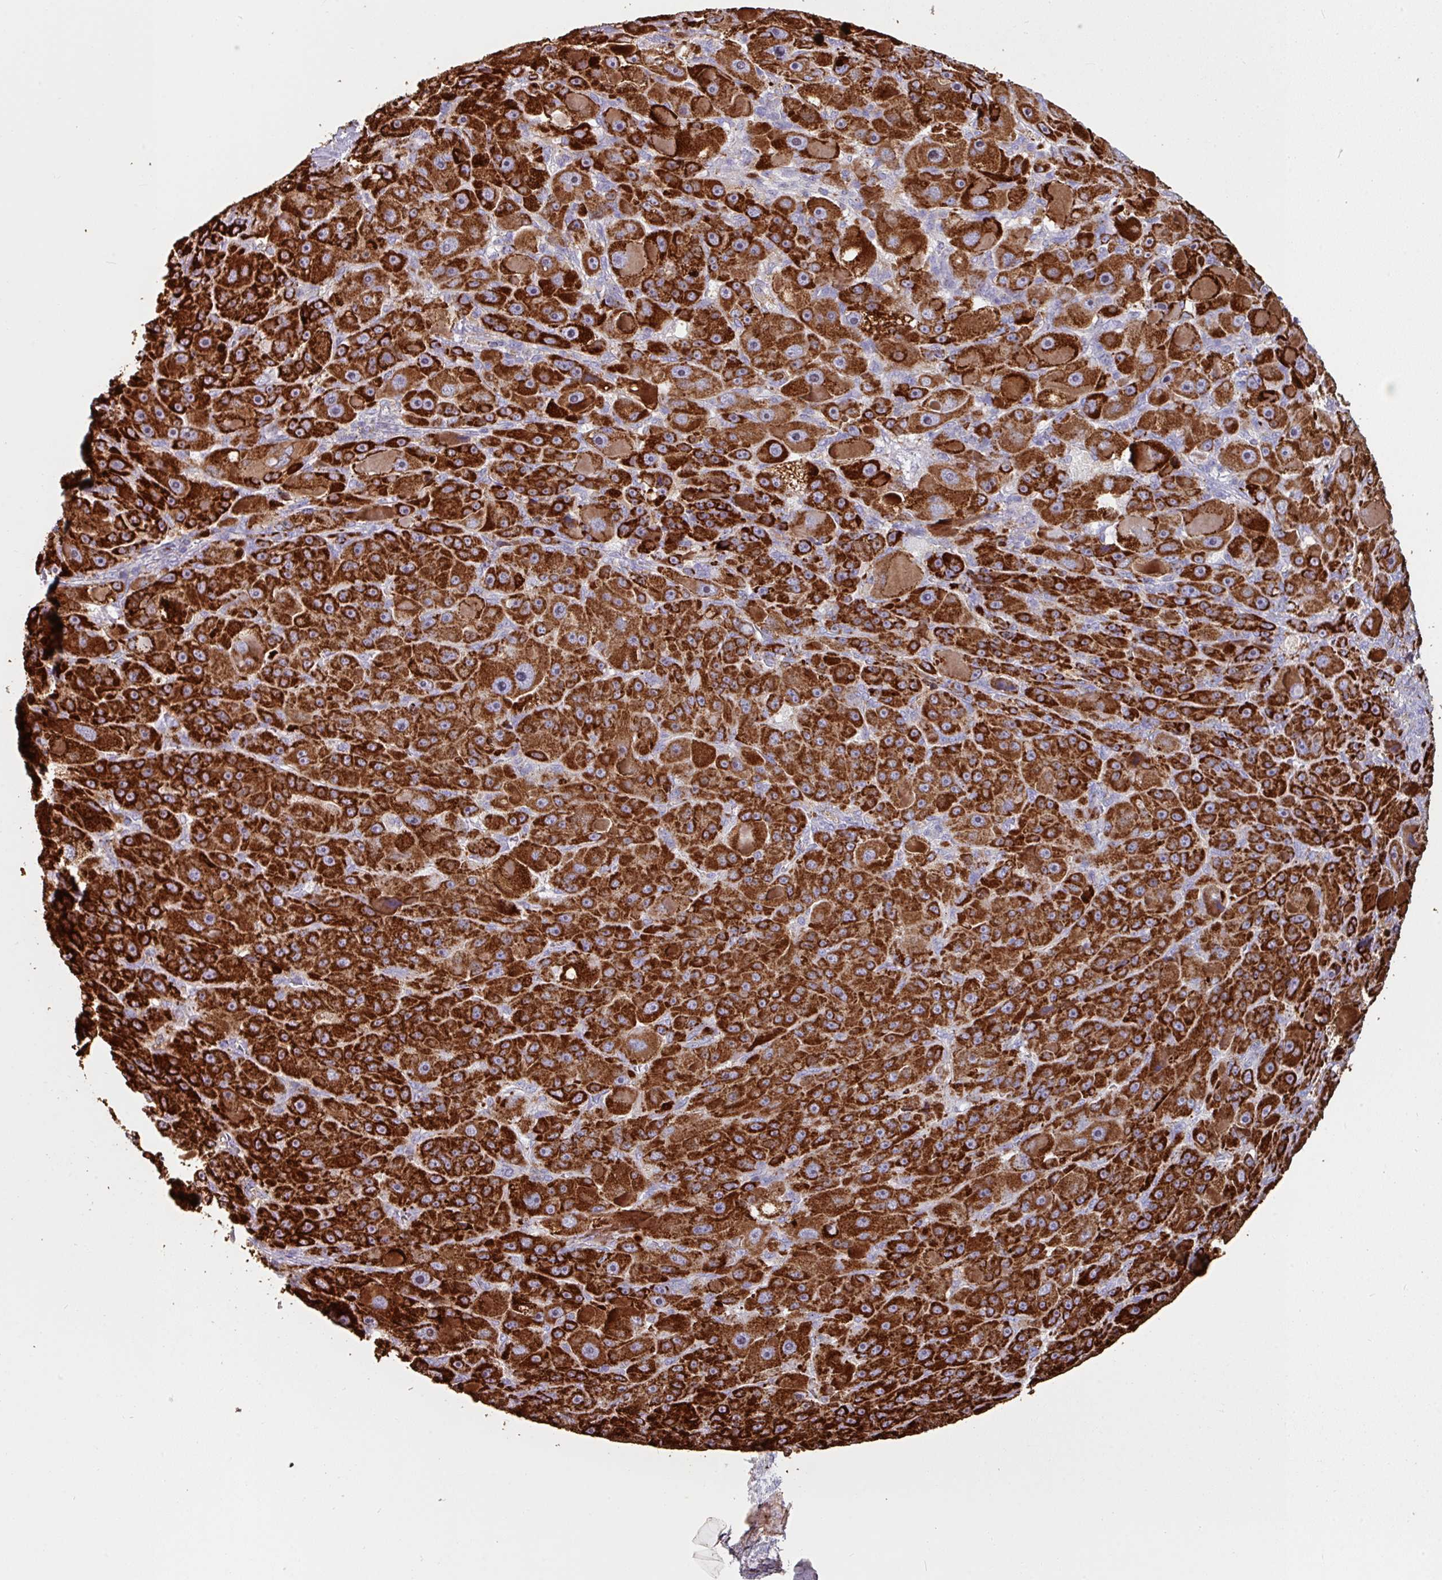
{"staining": {"intensity": "strong", "quantity": ">75%", "location": "cytoplasmic/membranous"}, "tissue": "liver cancer", "cell_type": "Tumor cells", "image_type": "cancer", "snomed": [{"axis": "morphology", "description": "Carcinoma, Hepatocellular, NOS"}, {"axis": "topography", "description": "Liver"}], "caption": "DAB immunohistochemical staining of human liver cancer (hepatocellular carcinoma) reveals strong cytoplasmic/membranous protein positivity in about >75% of tumor cells.", "gene": "OR2D3", "patient": {"sex": "male", "age": 76}}